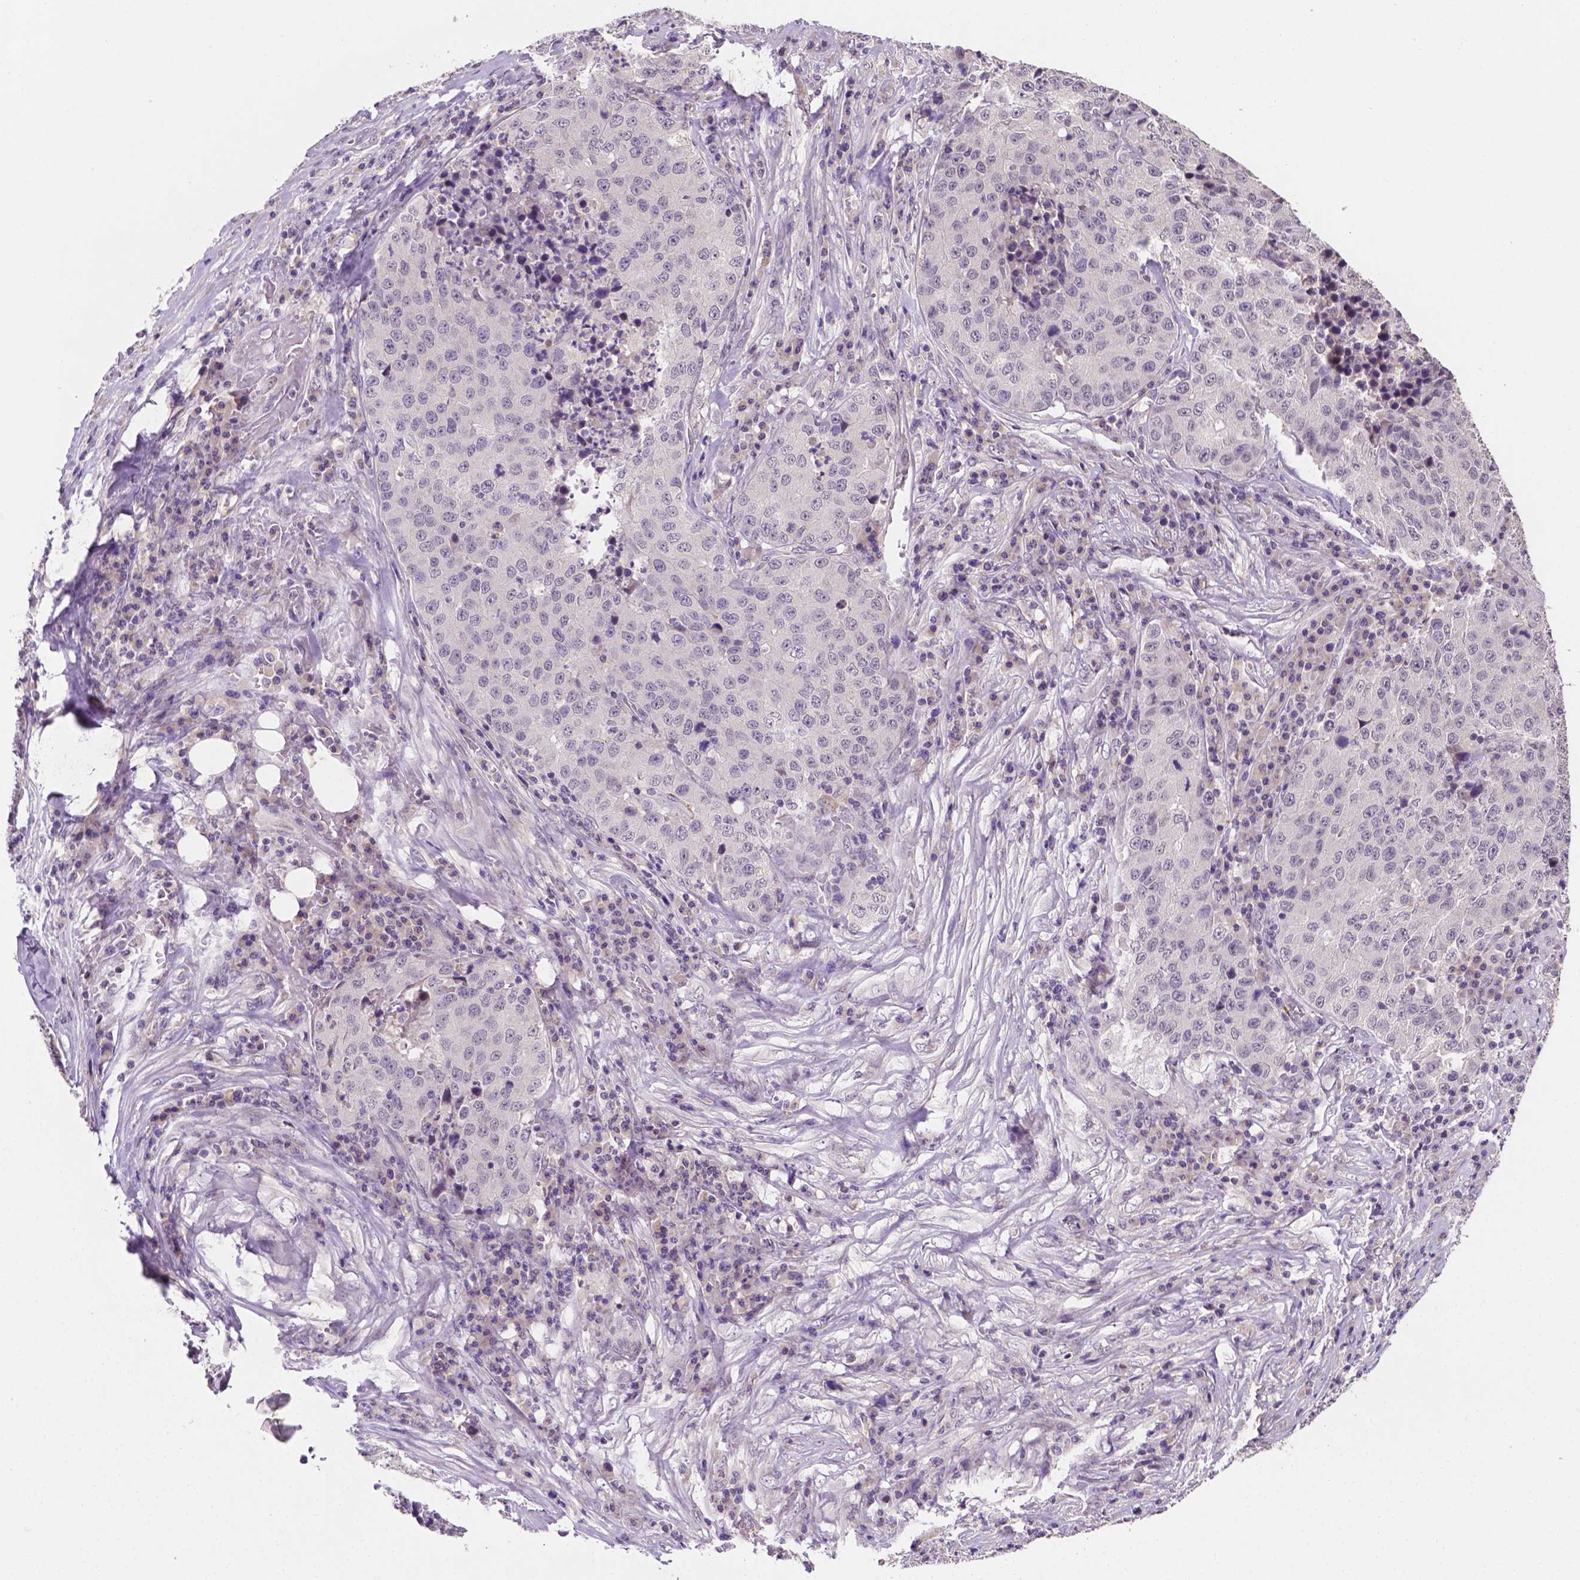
{"staining": {"intensity": "negative", "quantity": "none", "location": "none"}, "tissue": "stomach cancer", "cell_type": "Tumor cells", "image_type": "cancer", "snomed": [{"axis": "morphology", "description": "Adenocarcinoma, NOS"}, {"axis": "topography", "description": "Stomach"}], "caption": "Immunohistochemistry (IHC) micrograph of human stomach cancer (adenocarcinoma) stained for a protein (brown), which shows no positivity in tumor cells.", "gene": "MROH6", "patient": {"sex": "male", "age": 71}}